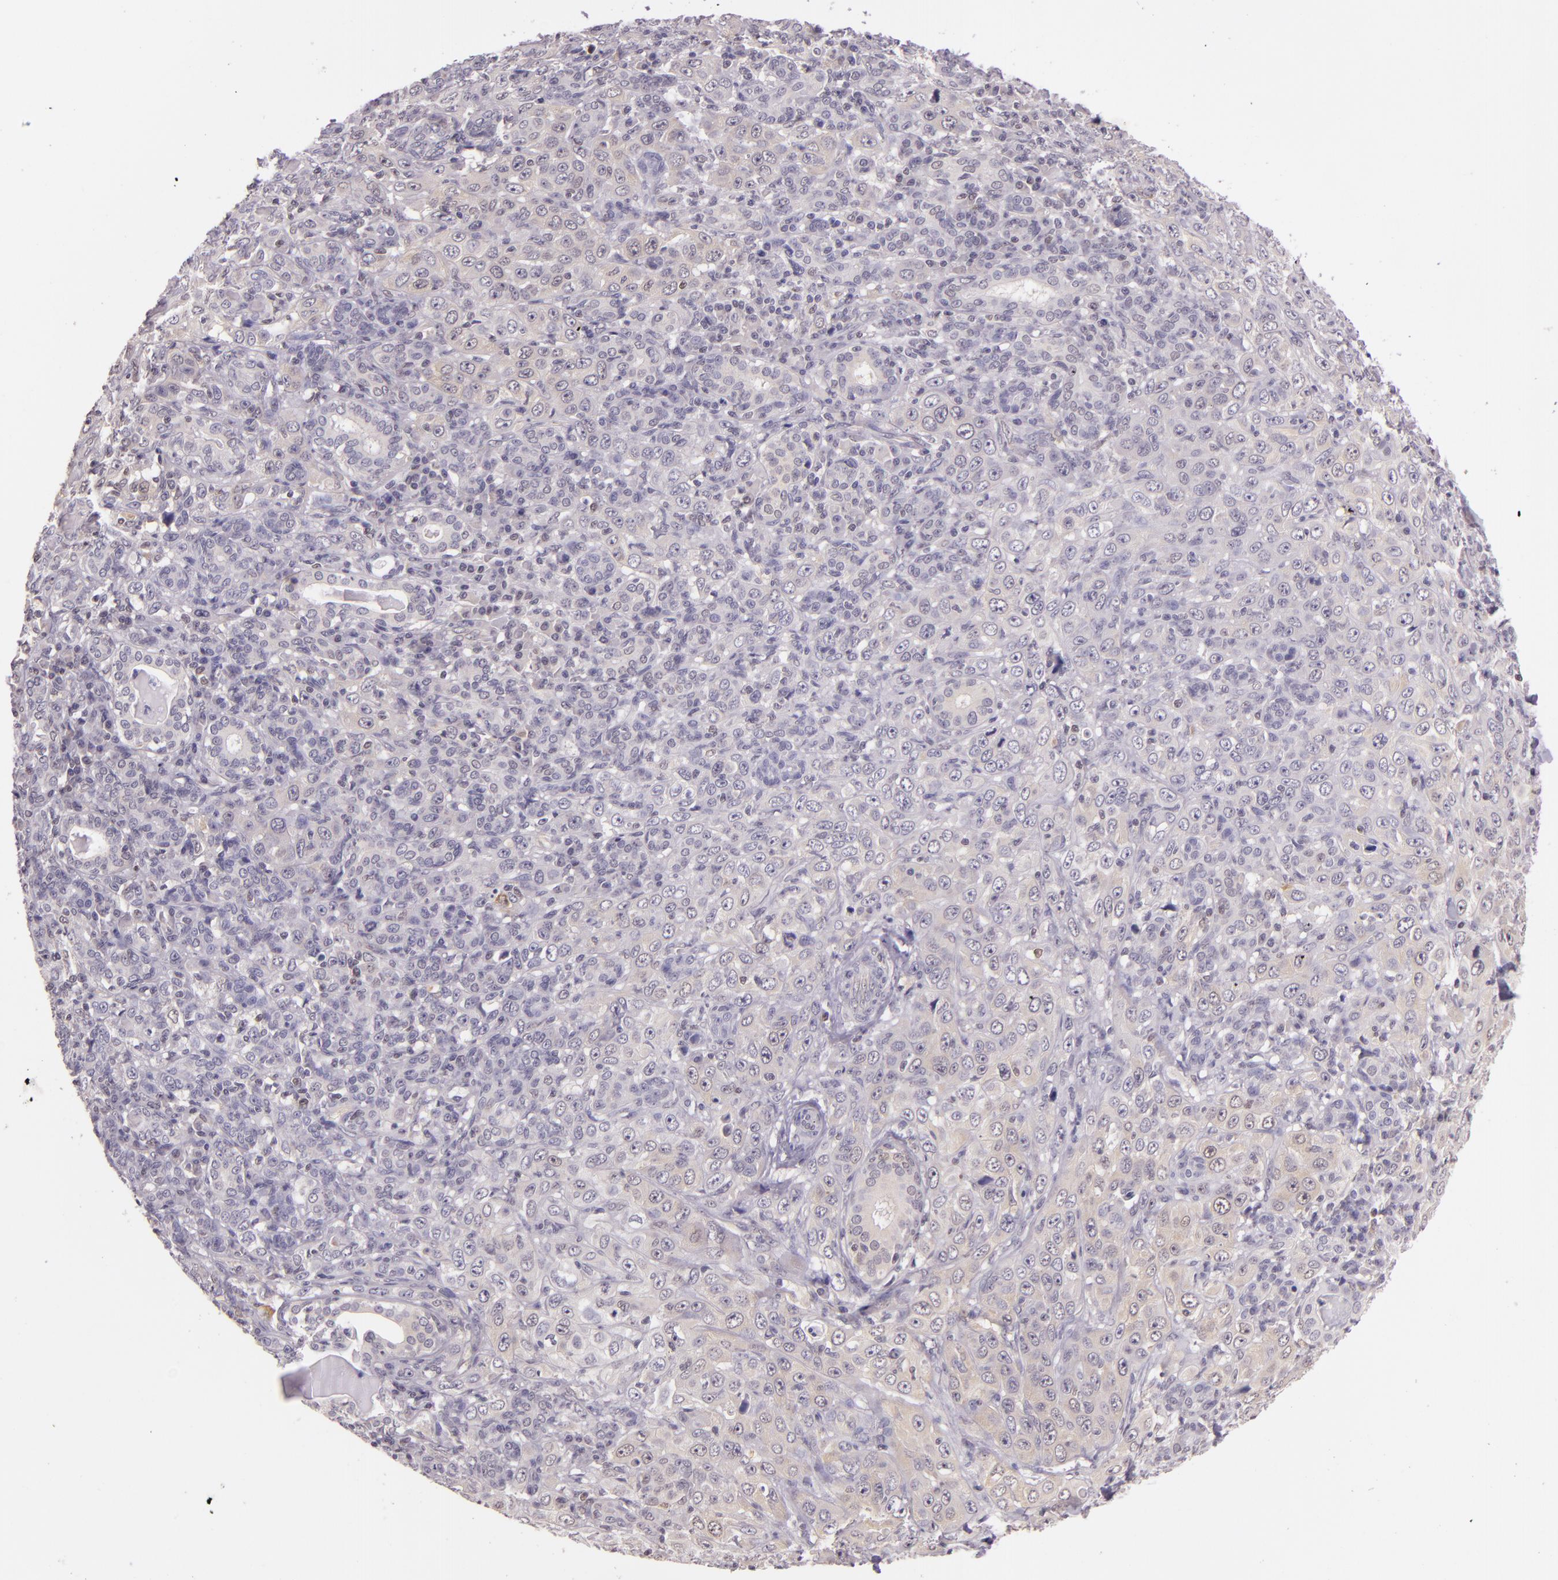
{"staining": {"intensity": "weak", "quantity": "25%-75%", "location": "cytoplasmic/membranous"}, "tissue": "skin cancer", "cell_type": "Tumor cells", "image_type": "cancer", "snomed": [{"axis": "morphology", "description": "Squamous cell carcinoma, NOS"}, {"axis": "topography", "description": "Skin"}], "caption": "Squamous cell carcinoma (skin) stained with a brown dye reveals weak cytoplasmic/membranous positive staining in about 25%-75% of tumor cells.", "gene": "HSPA8", "patient": {"sex": "male", "age": 84}}